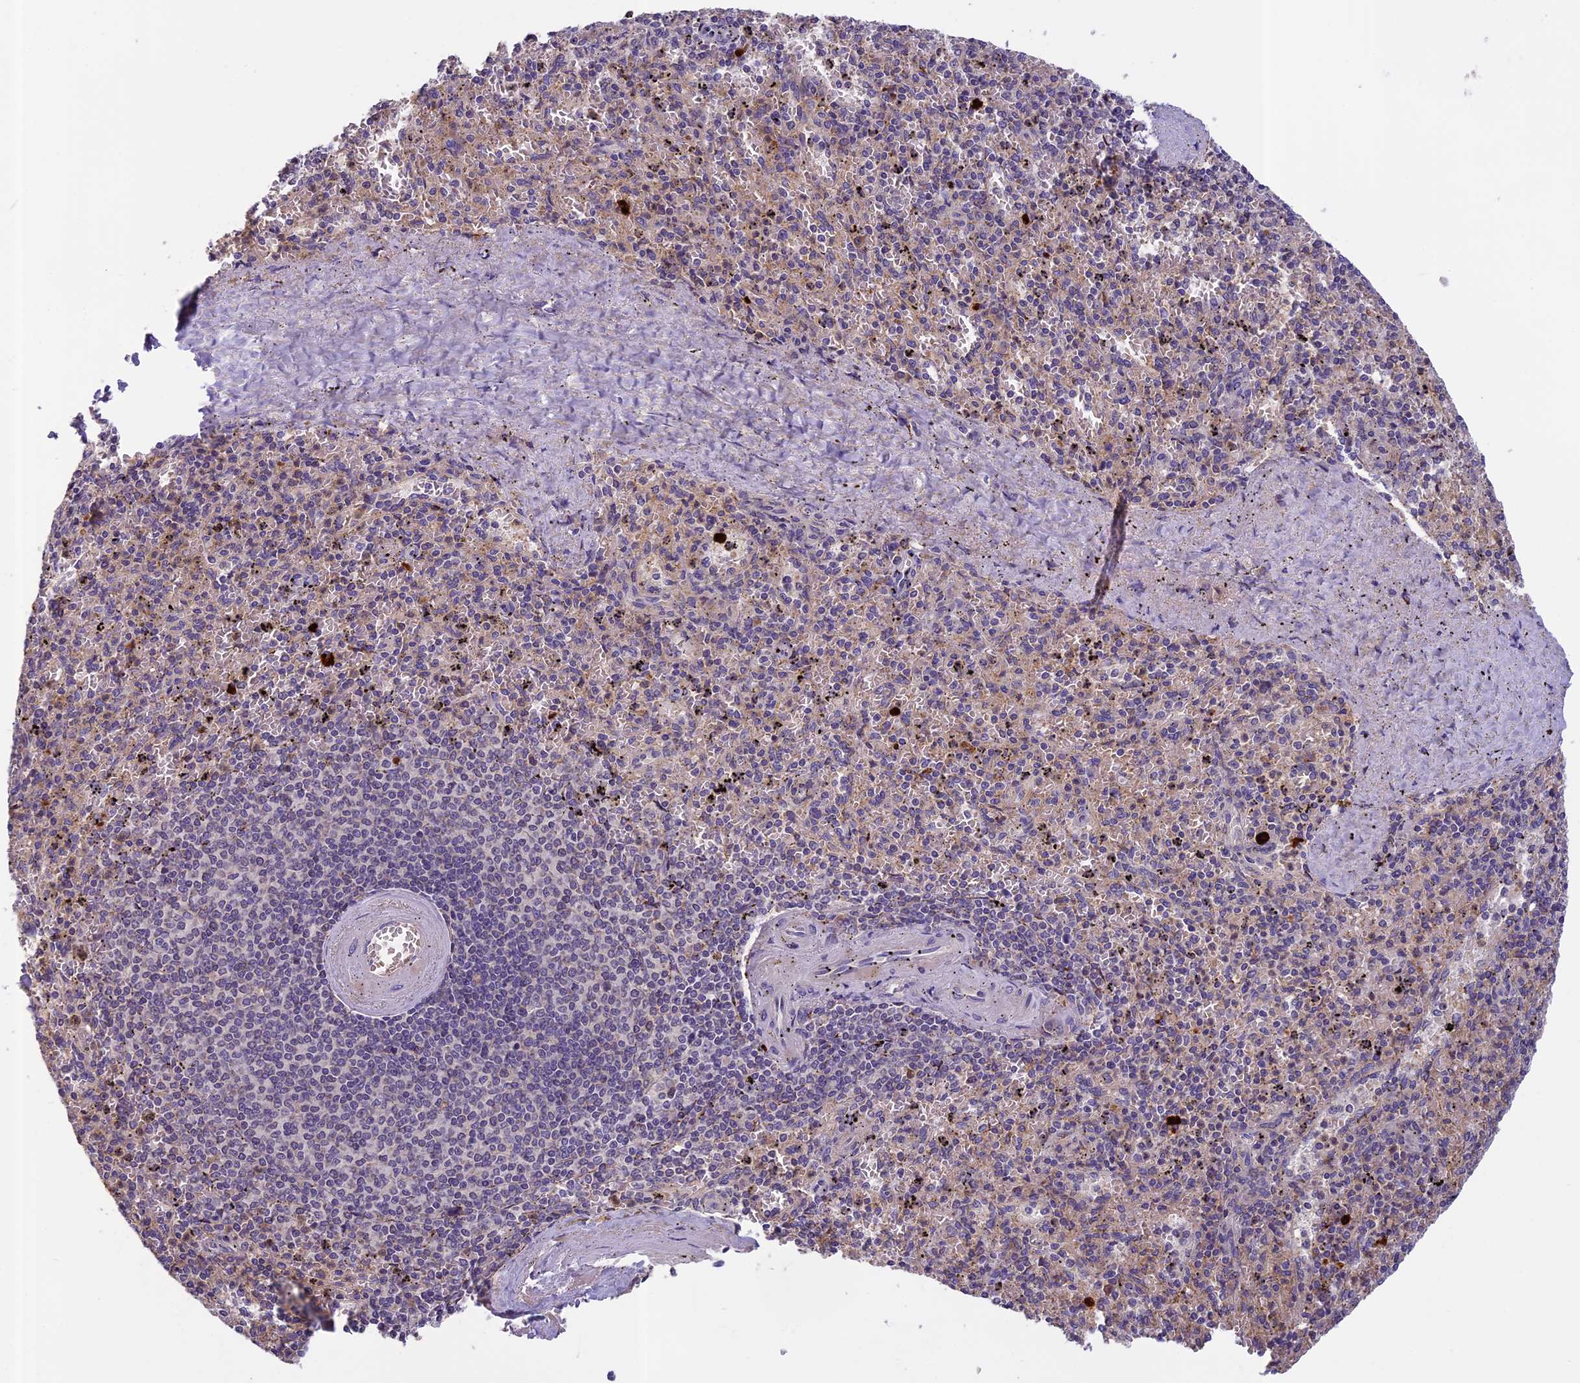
{"staining": {"intensity": "weak", "quantity": "<25%", "location": "cytoplasmic/membranous"}, "tissue": "spleen", "cell_type": "Cells in red pulp", "image_type": "normal", "snomed": [{"axis": "morphology", "description": "Normal tissue, NOS"}, {"axis": "topography", "description": "Spleen"}], "caption": "This photomicrograph is of benign spleen stained with immunohistochemistry to label a protein in brown with the nuclei are counter-stained blue. There is no positivity in cells in red pulp. Nuclei are stained in blue.", "gene": "SEMA7A", "patient": {"sex": "male", "age": 82}}